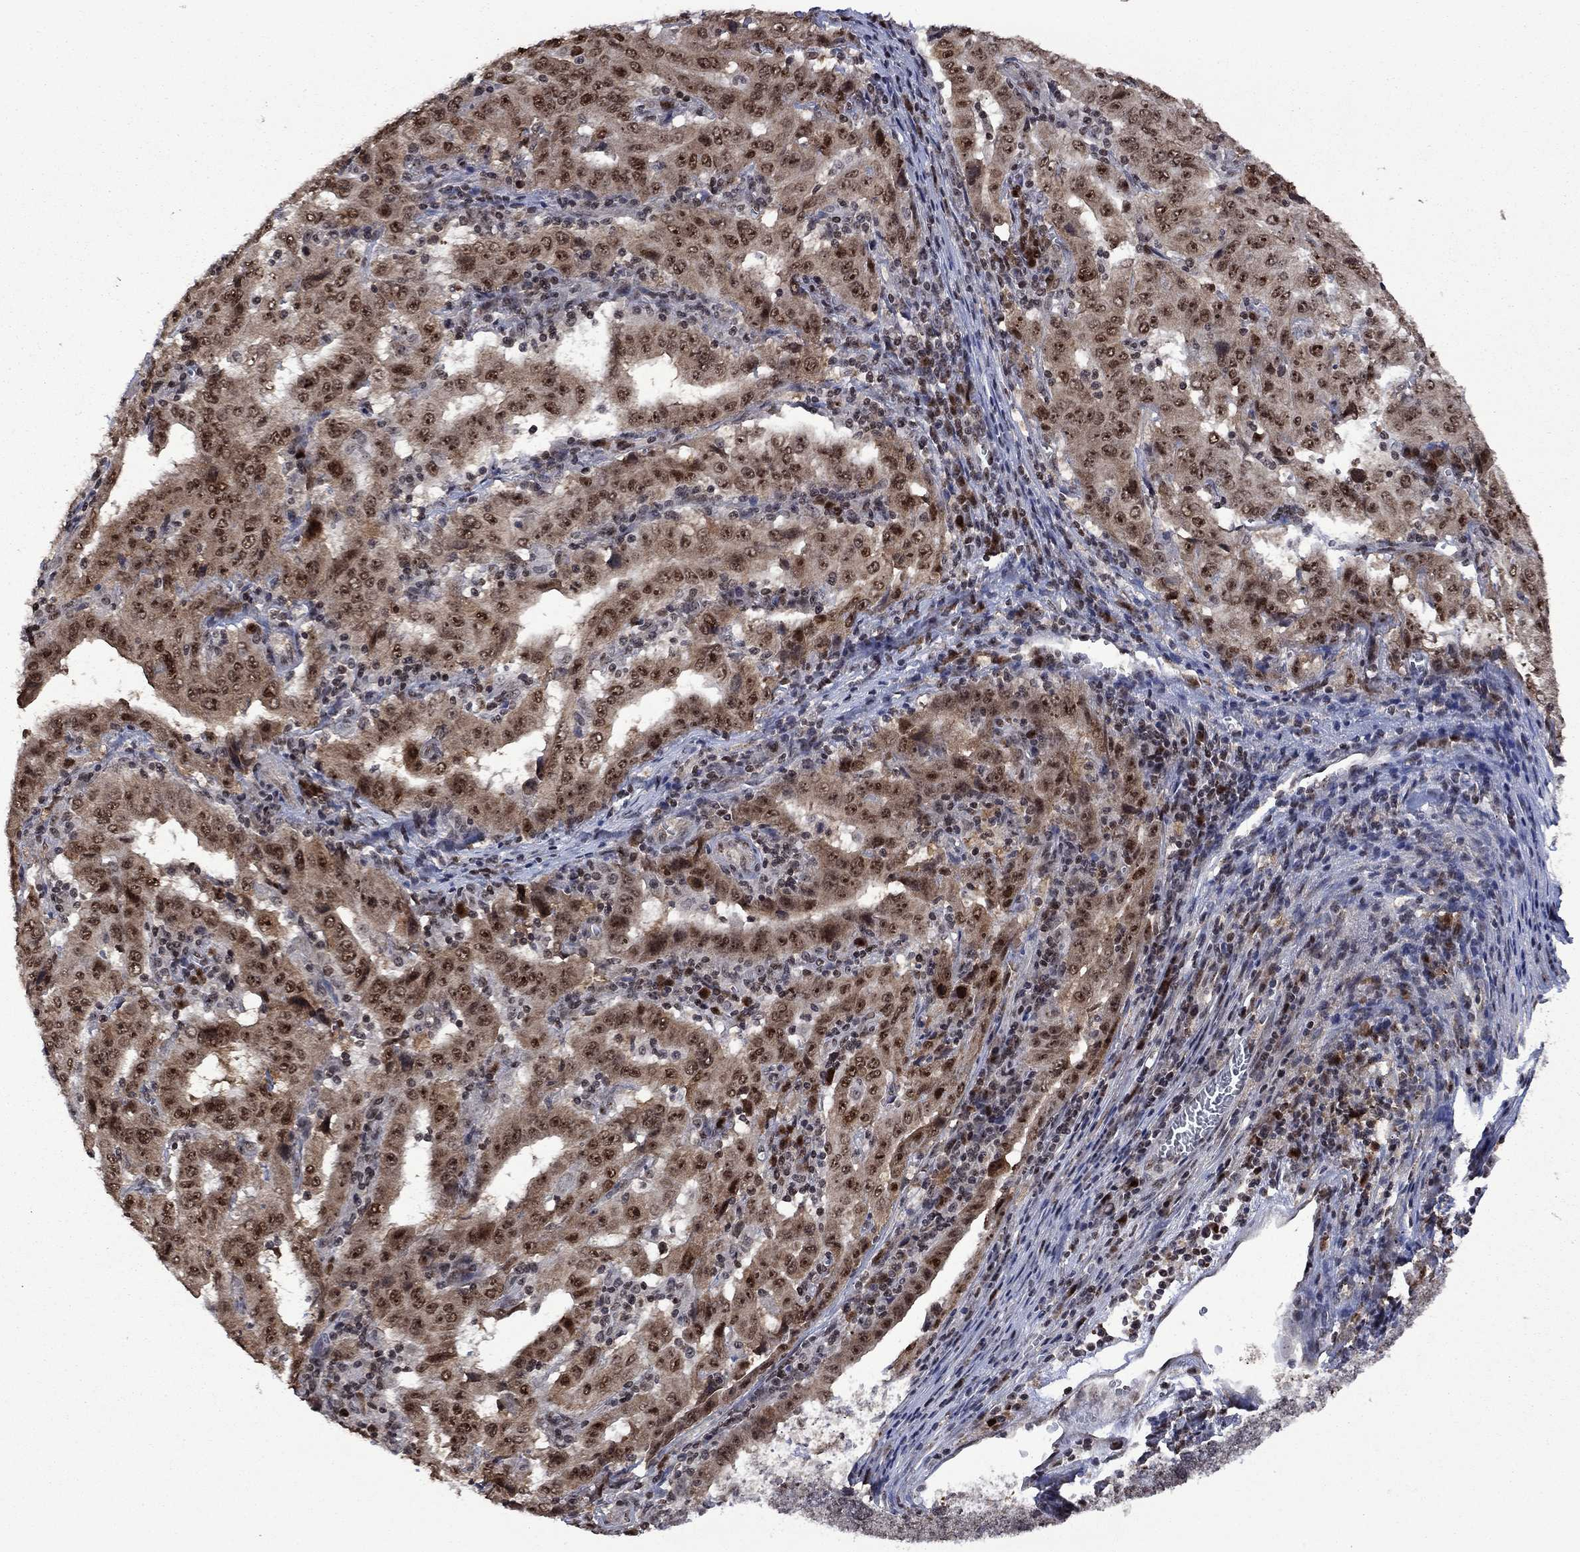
{"staining": {"intensity": "moderate", "quantity": ">75%", "location": "nuclear"}, "tissue": "pancreatic cancer", "cell_type": "Tumor cells", "image_type": "cancer", "snomed": [{"axis": "morphology", "description": "Adenocarcinoma, NOS"}, {"axis": "topography", "description": "Pancreas"}], "caption": "There is medium levels of moderate nuclear expression in tumor cells of pancreatic adenocarcinoma, as demonstrated by immunohistochemical staining (brown color).", "gene": "FBL", "patient": {"sex": "male", "age": 63}}